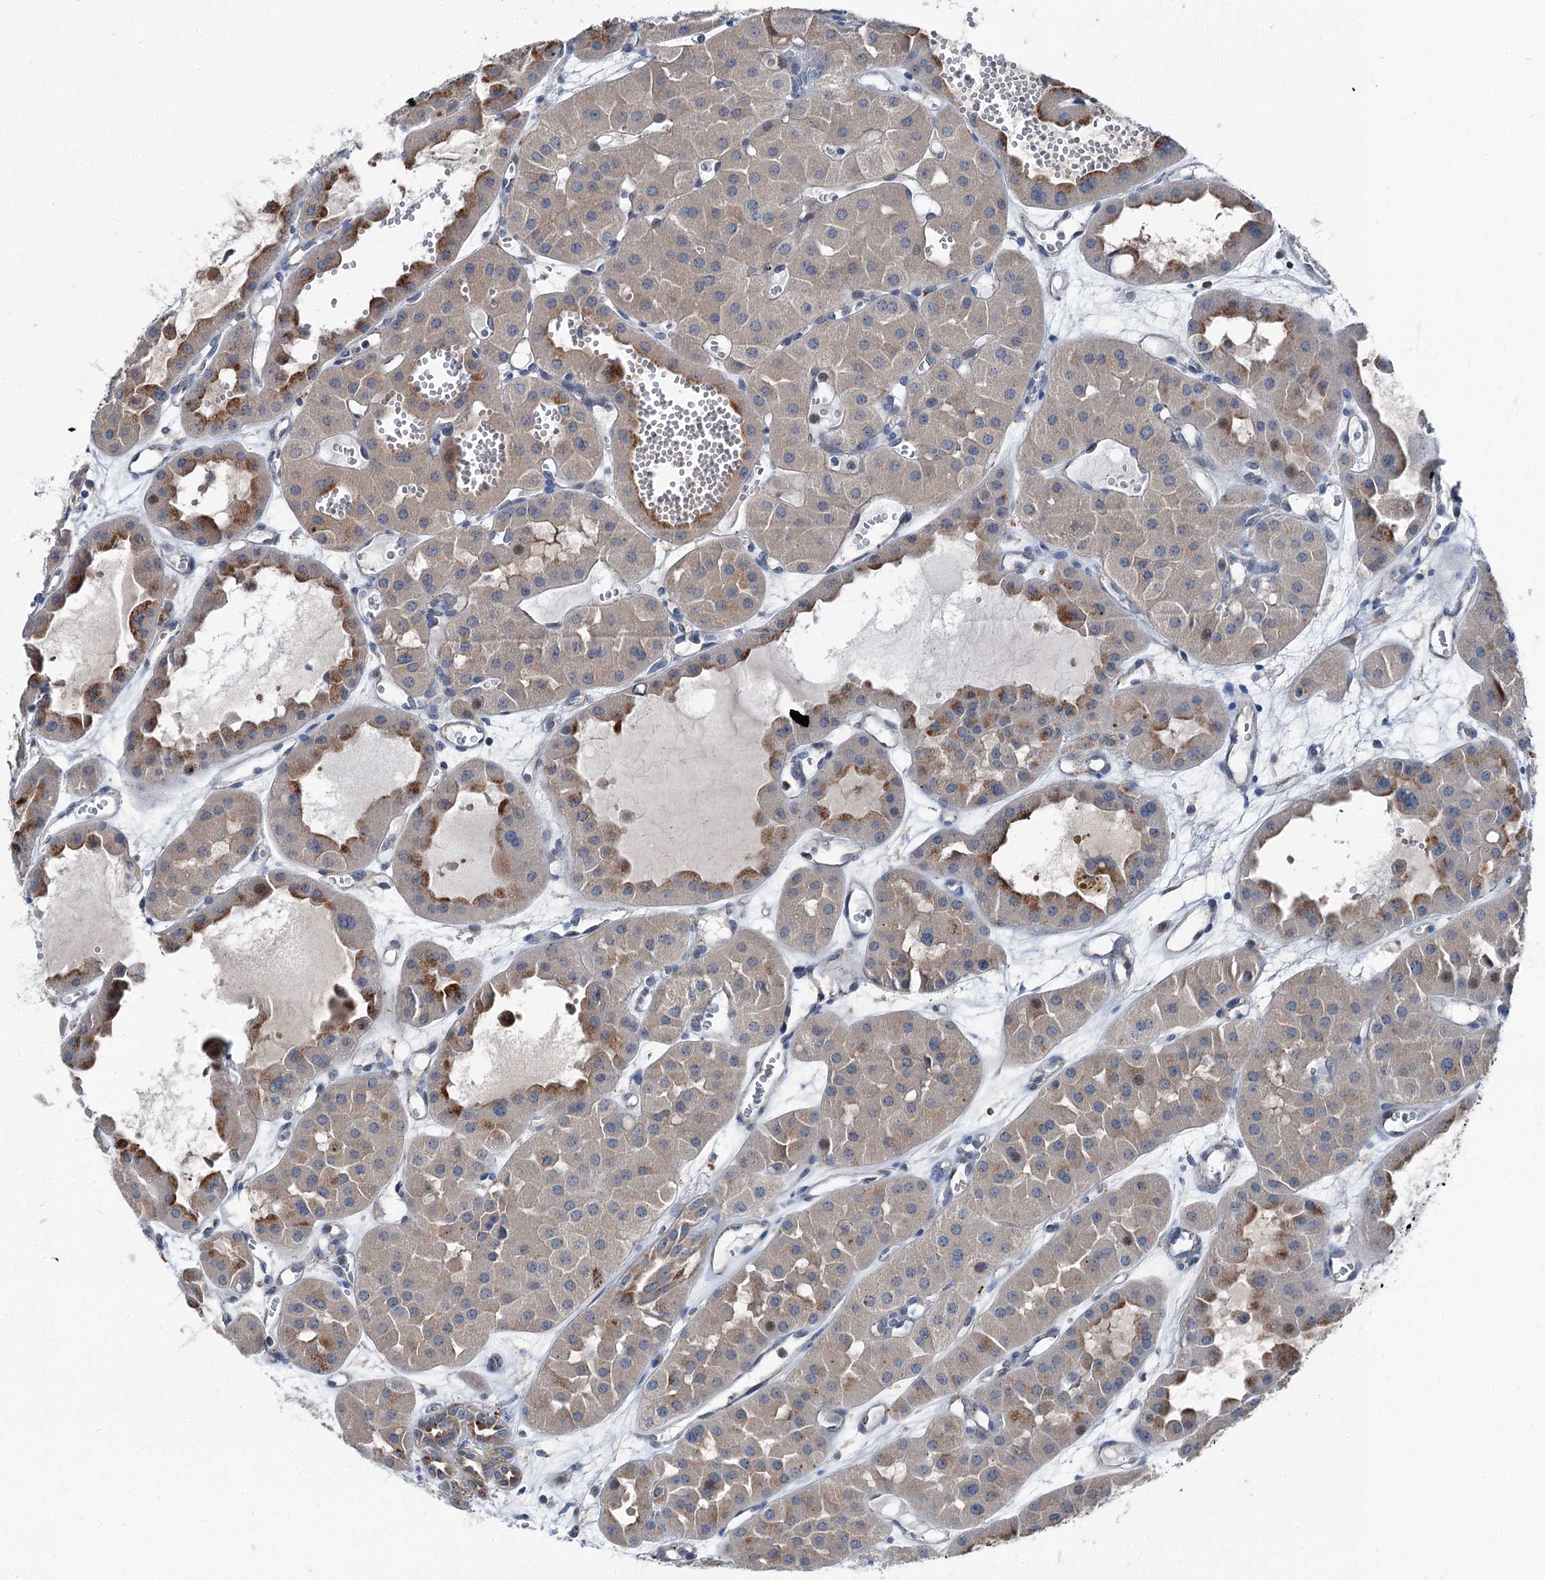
{"staining": {"intensity": "moderate", "quantity": "<25%", "location": "cytoplasmic/membranous"}, "tissue": "renal cancer", "cell_type": "Tumor cells", "image_type": "cancer", "snomed": [{"axis": "morphology", "description": "Carcinoma, NOS"}, {"axis": "topography", "description": "Kidney"}], "caption": "This micrograph reveals immunohistochemistry (IHC) staining of human renal cancer, with low moderate cytoplasmic/membranous staining in approximately <25% of tumor cells.", "gene": "POLR1D", "patient": {"sex": "female", "age": 75}}